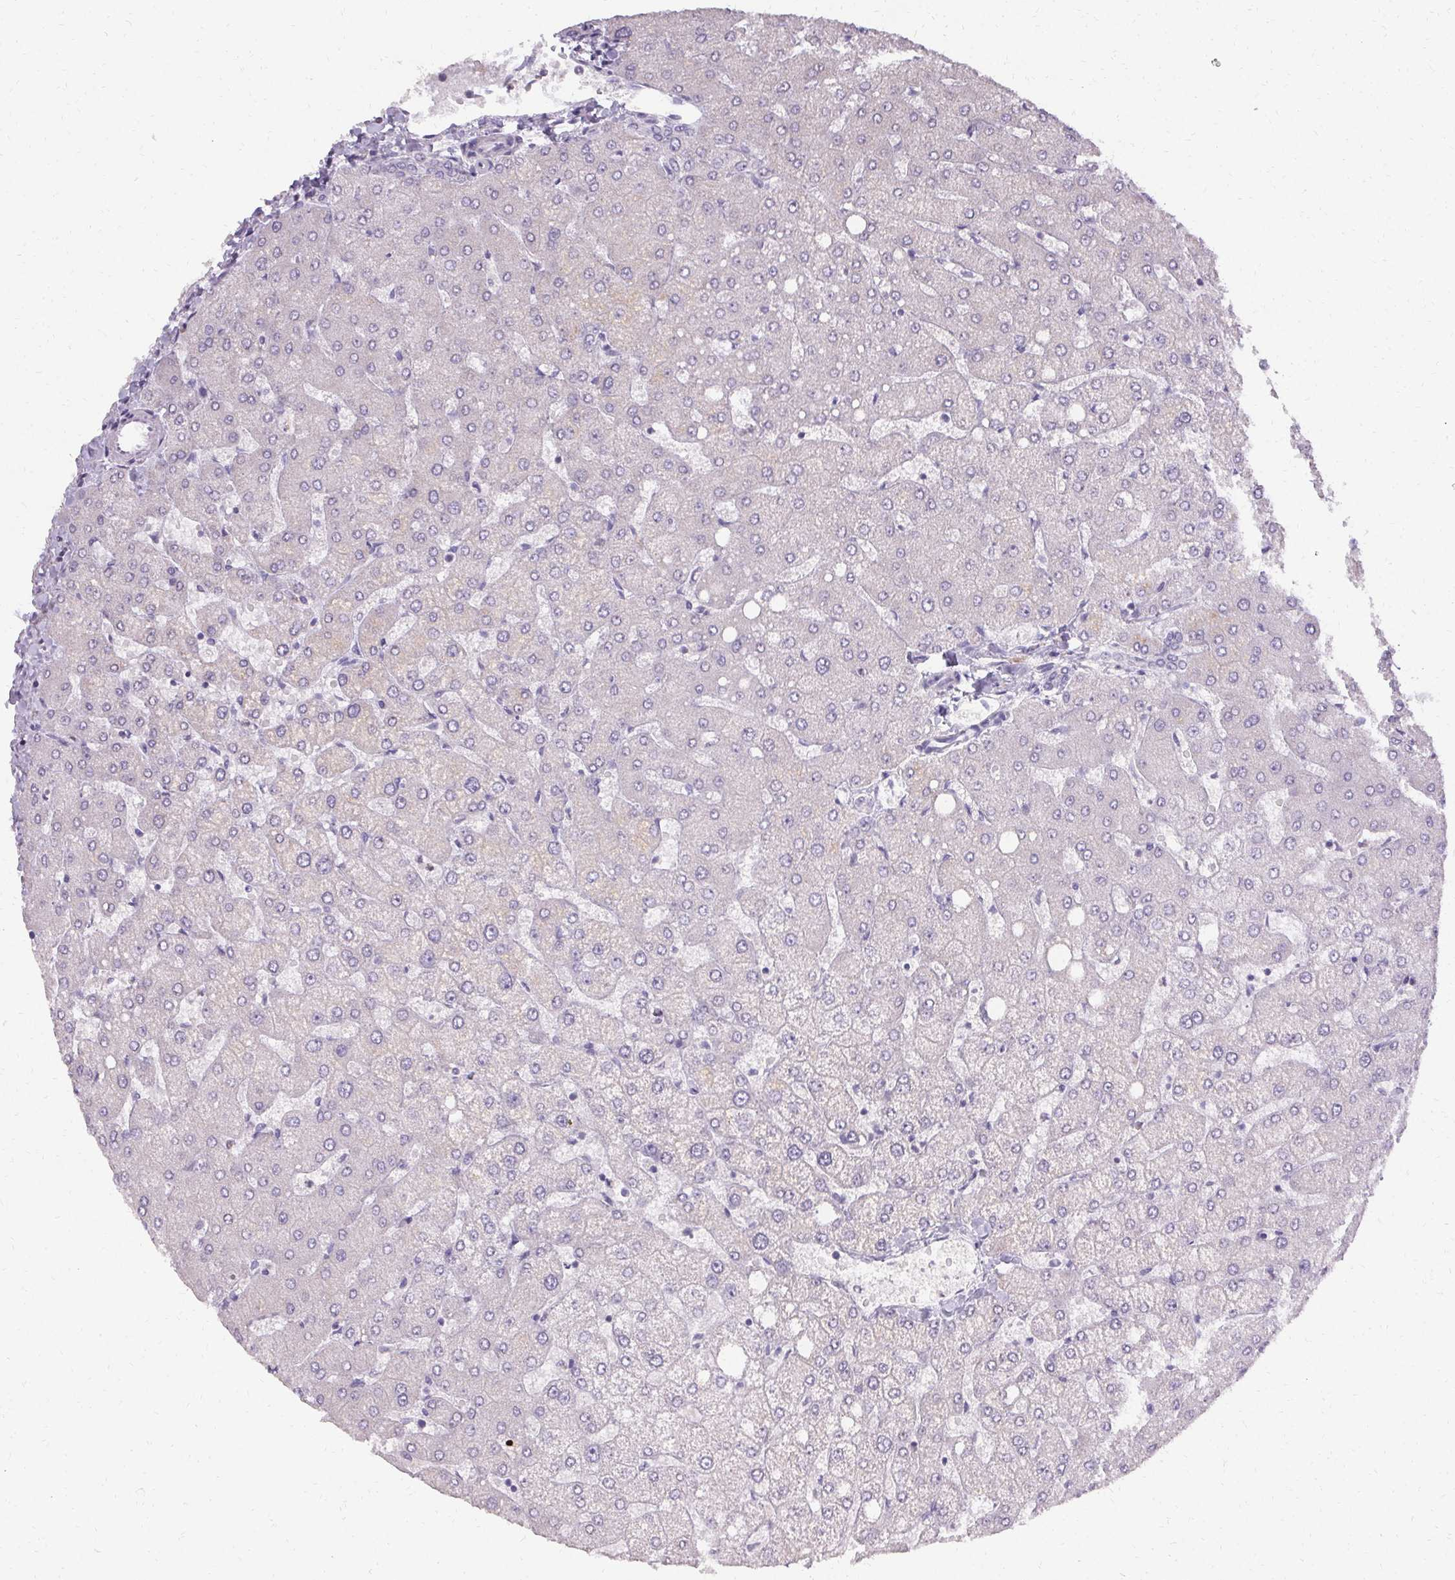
{"staining": {"intensity": "negative", "quantity": "none", "location": "none"}, "tissue": "liver", "cell_type": "Cholangiocytes", "image_type": "normal", "snomed": [{"axis": "morphology", "description": "Normal tissue, NOS"}, {"axis": "topography", "description": "Liver"}], "caption": "Immunohistochemistry (IHC) of benign liver exhibits no staining in cholangiocytes. The staining is performed using DAB (3,3'-diaminobenzidine) brown chromogen with nuclei counter-stained in using hematoxylin.", "gene": "PMEL", "patient": {"sex": "female", "age": 54}}